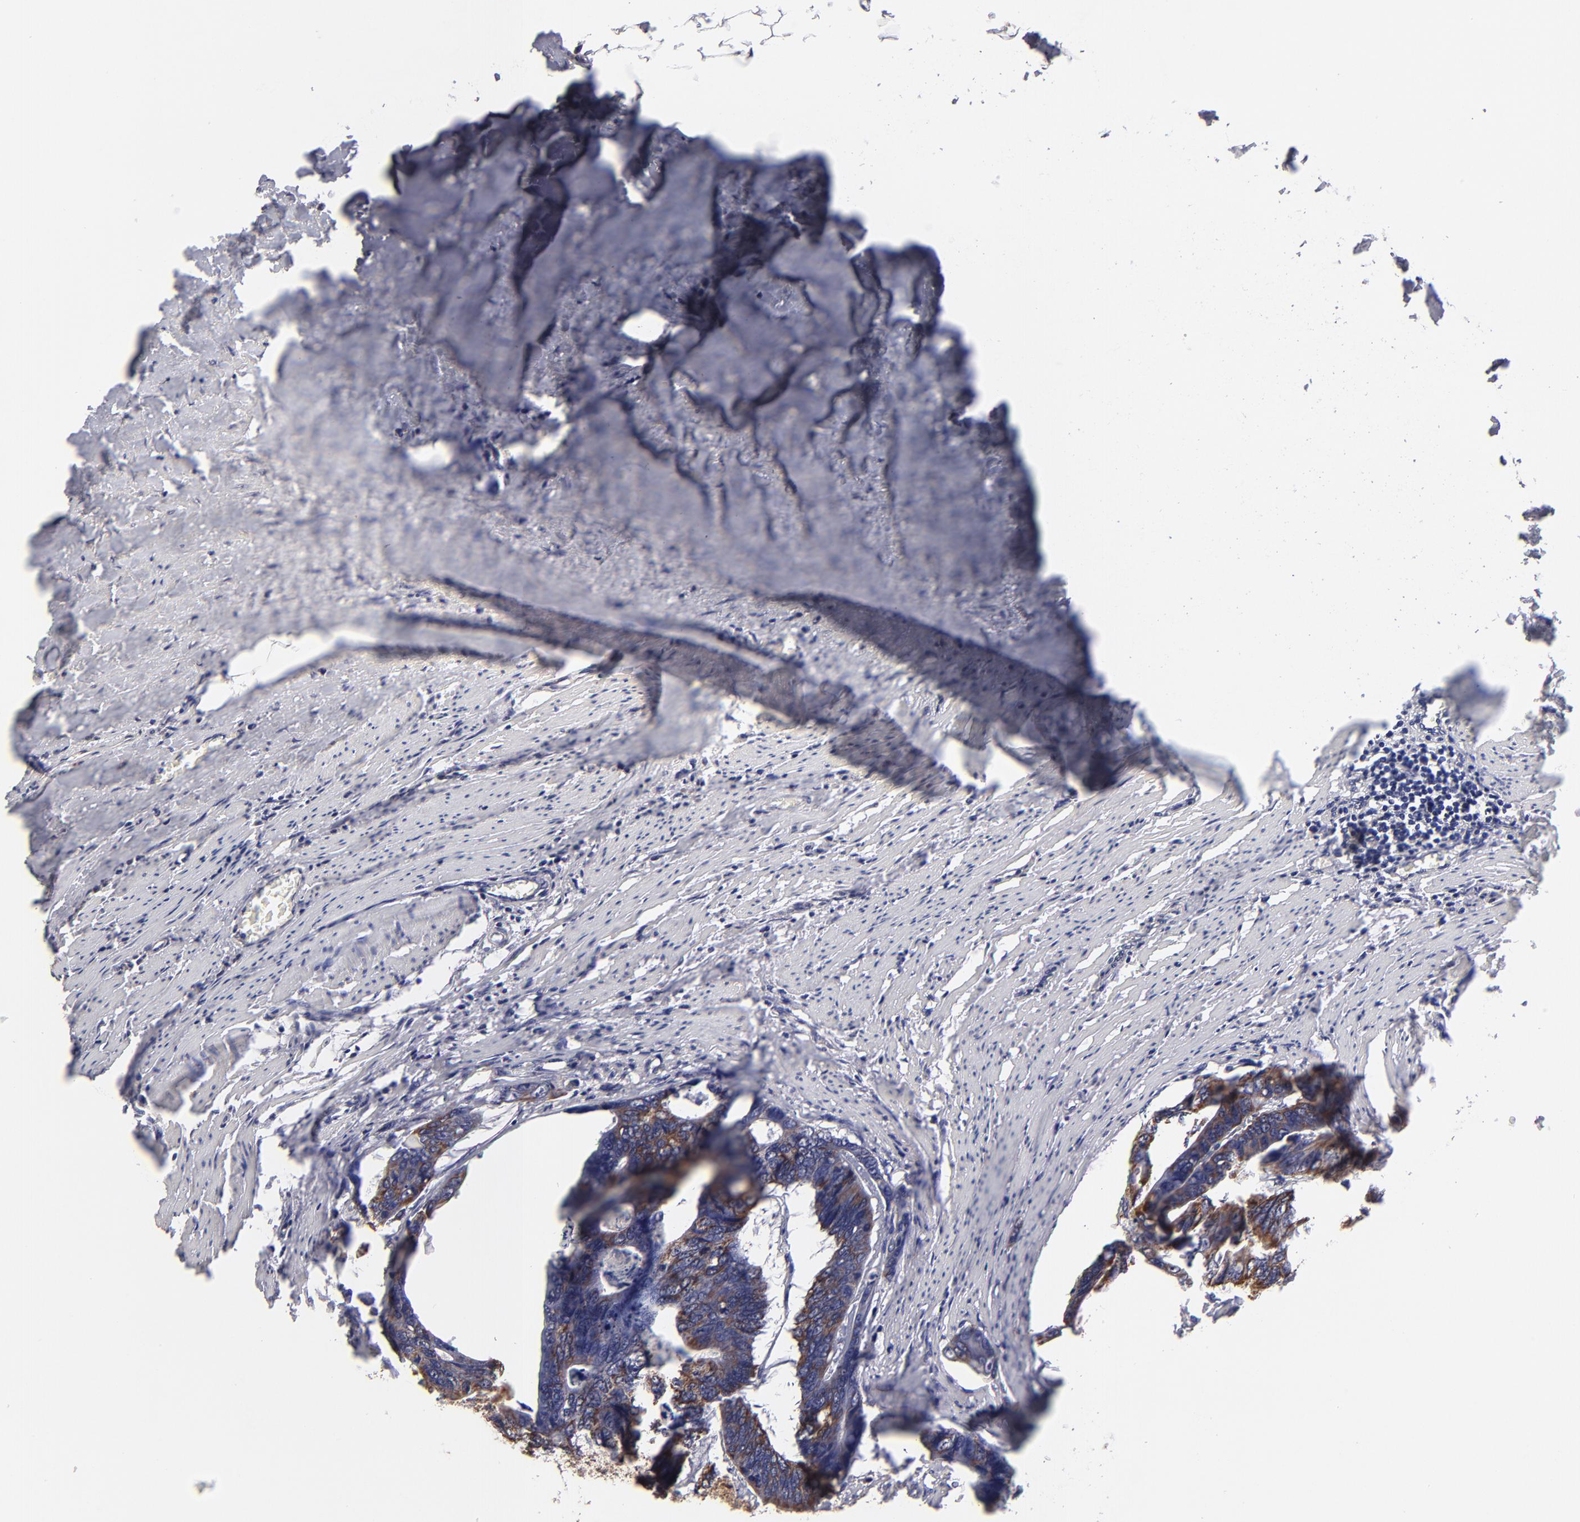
{"staining": {"intensity": "moderate", "quantity": ">75%", "location": "cytoplasmic/membranous"}, "tissue": "colorectal cancer", "cell_type": "Tumor cells", "image_type": "cancer", "snomed": [{"axis": "morphology", "description": "Adenocarcinoma, NOS"}, {"axis": "topography", "description": "Colon"}], "caption": "Immunohistochemical staining of adenocarcinoma (colorectal) reveals moderate cytoplasmic/membranous protein expression in approximately >75% of tumor cells.", "gene": "SLC15A1", "patient": {"sex": "female", "age": 55}}